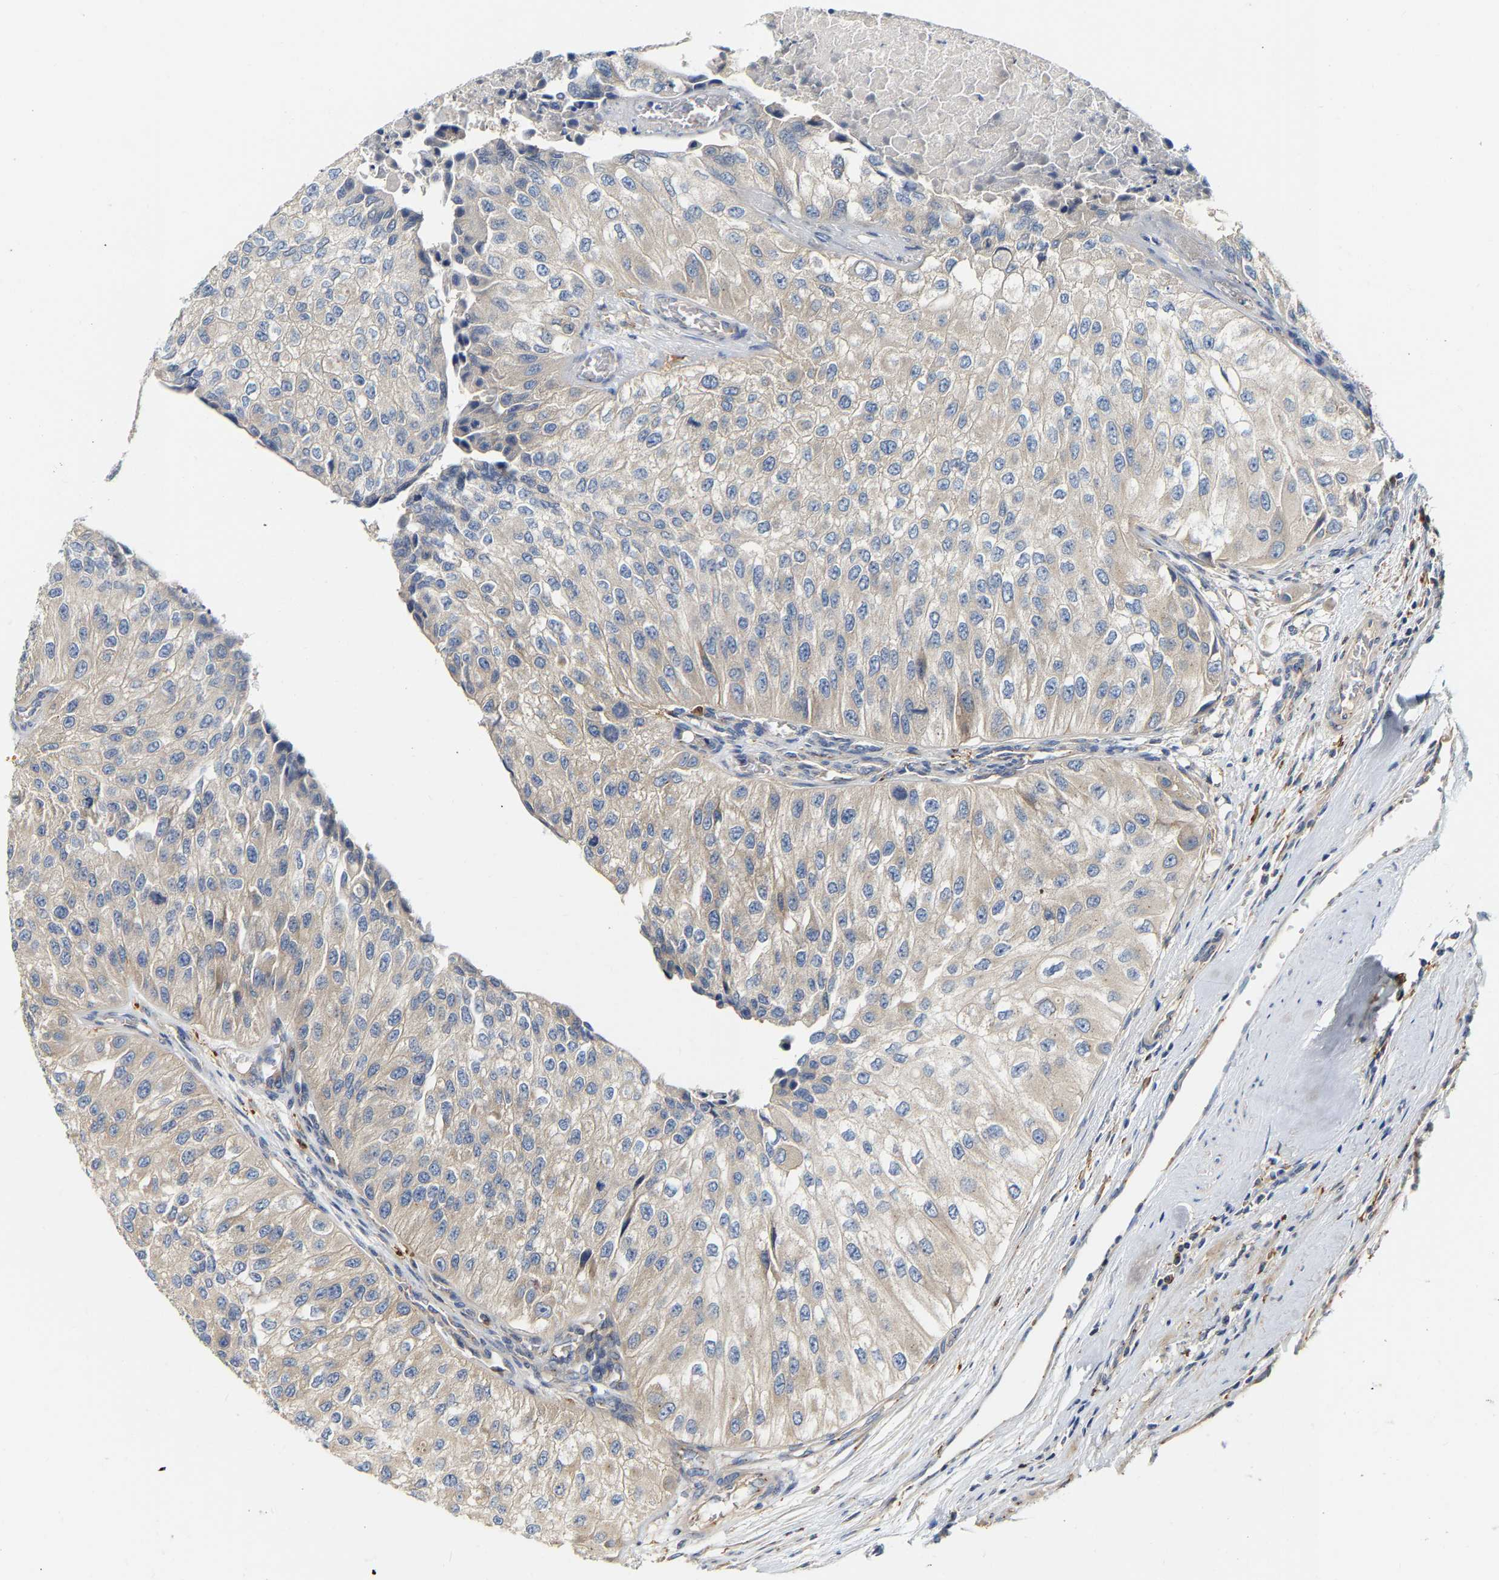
{"staining": {"intensity": "weak", "quantity": ">75%", "location": "cytoplasmic/membranous"}, "tissue": "urothelial cancer", "cell_type": "Tumor cells", "image_type": "cancer", "snomed": [{"axis": "morphology", "description": "Urothelial carcinoma, High grade"}, {"axis": "topography", "description": "Kidney"}, {"axis": "topography", "description": "Urinary bladder"}], "caption": "This histopathology image exhibits IHC staining of human urothelial cancer, with low weak cytoplasmic/membranous expression in approximately >75% of tumor cells.", "gene": "PCNT", "patient": {"sex": "male", "age": 77}}